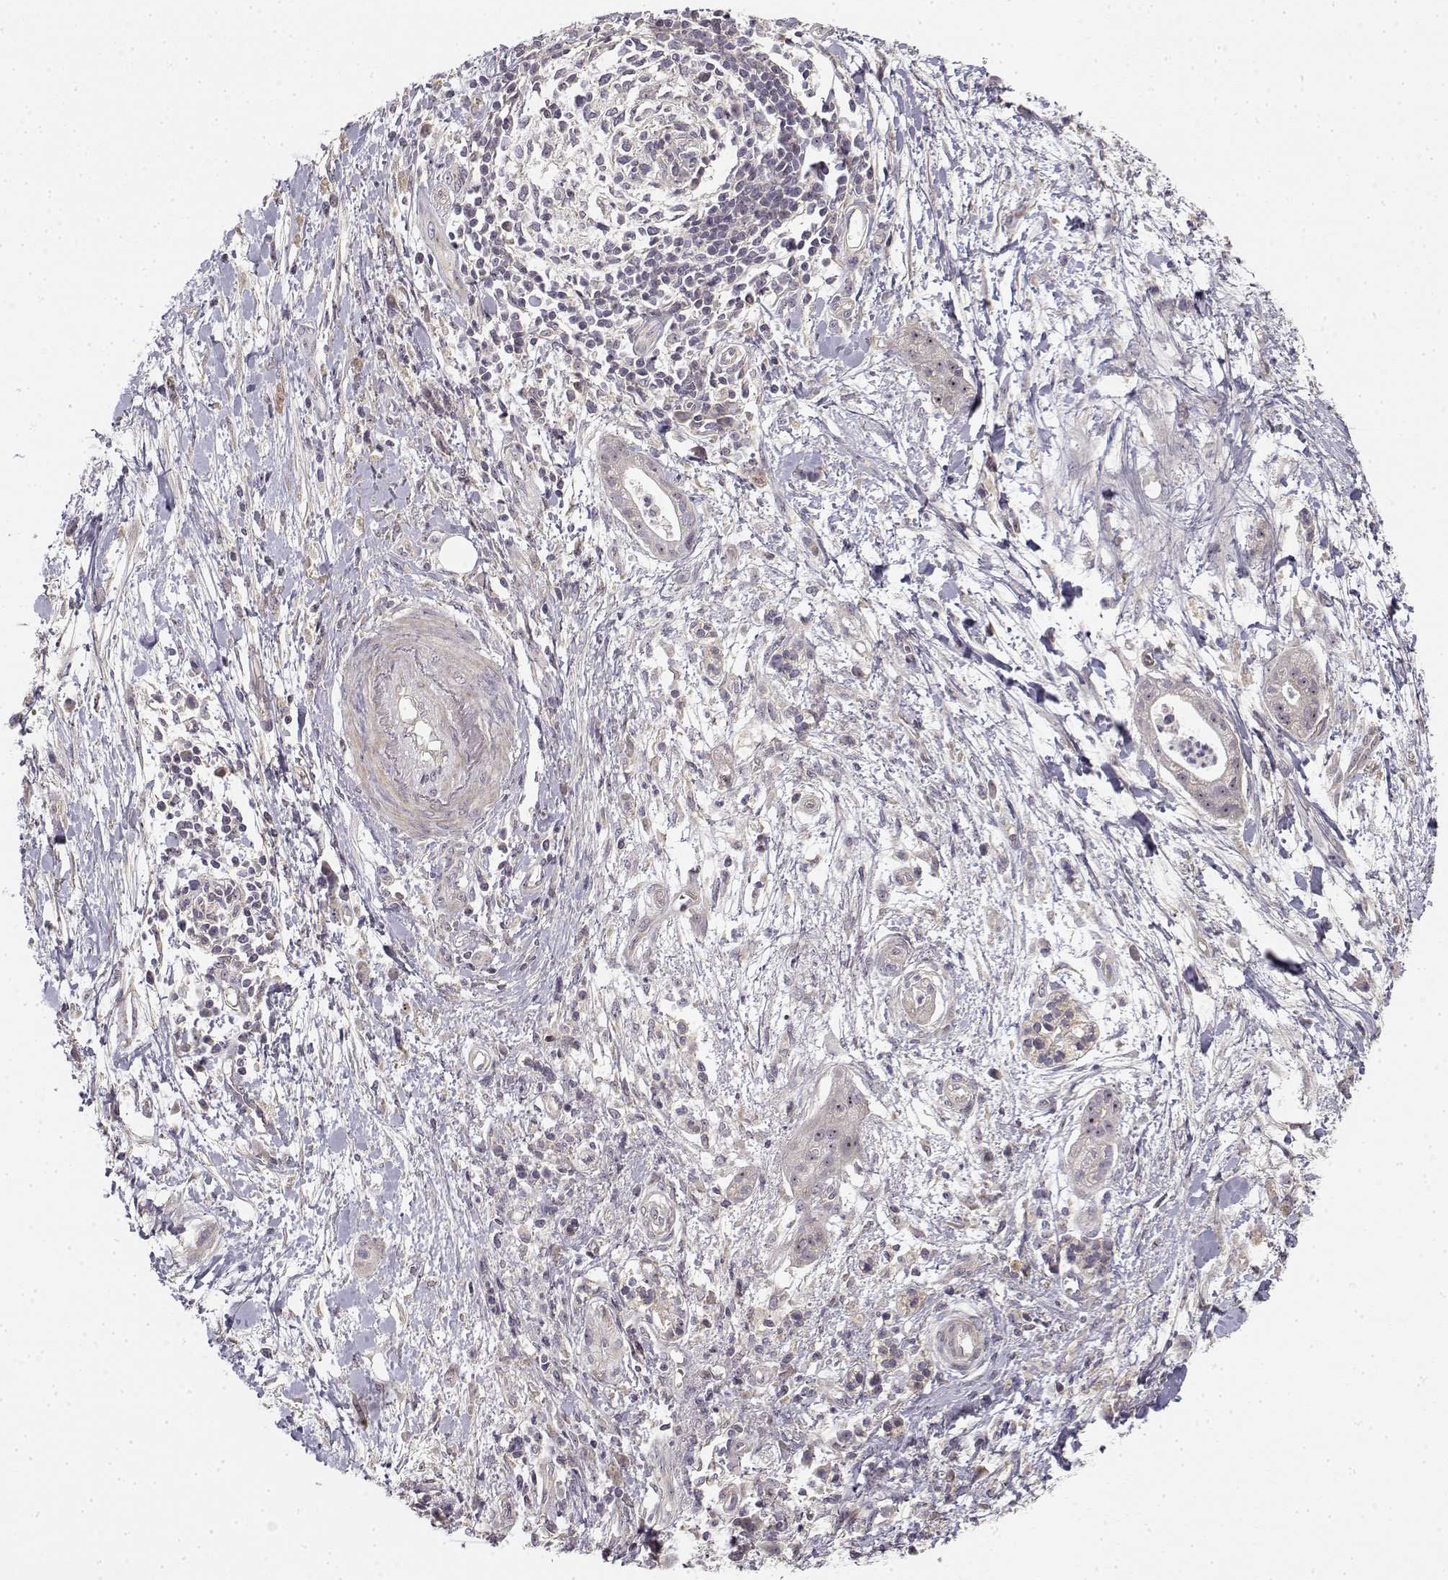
{"staining": {"intensity": "negative", "quantity": "none", "location": "none"}, "tissue": "pancreatic cancer", "cell_type": "Tumor cells", "image_type": "cancer", "snomed": [{"axis": "morphology", "description": "Normal tissue, NOS"}, {"axis": "morphology", "description": "Adenocarcinoma, NOS"}, {"axis": "topography", "description": "Lymph node"}, {"axis": "topography", "description": "Pancreas"}], "caption": "The IHC photomicrograph has no significant staining in tumor cells of adenocarcinoma (pancreatic) tissue.", "gene": "MED12L", "patient": {"sex": "female", "age": 58}}